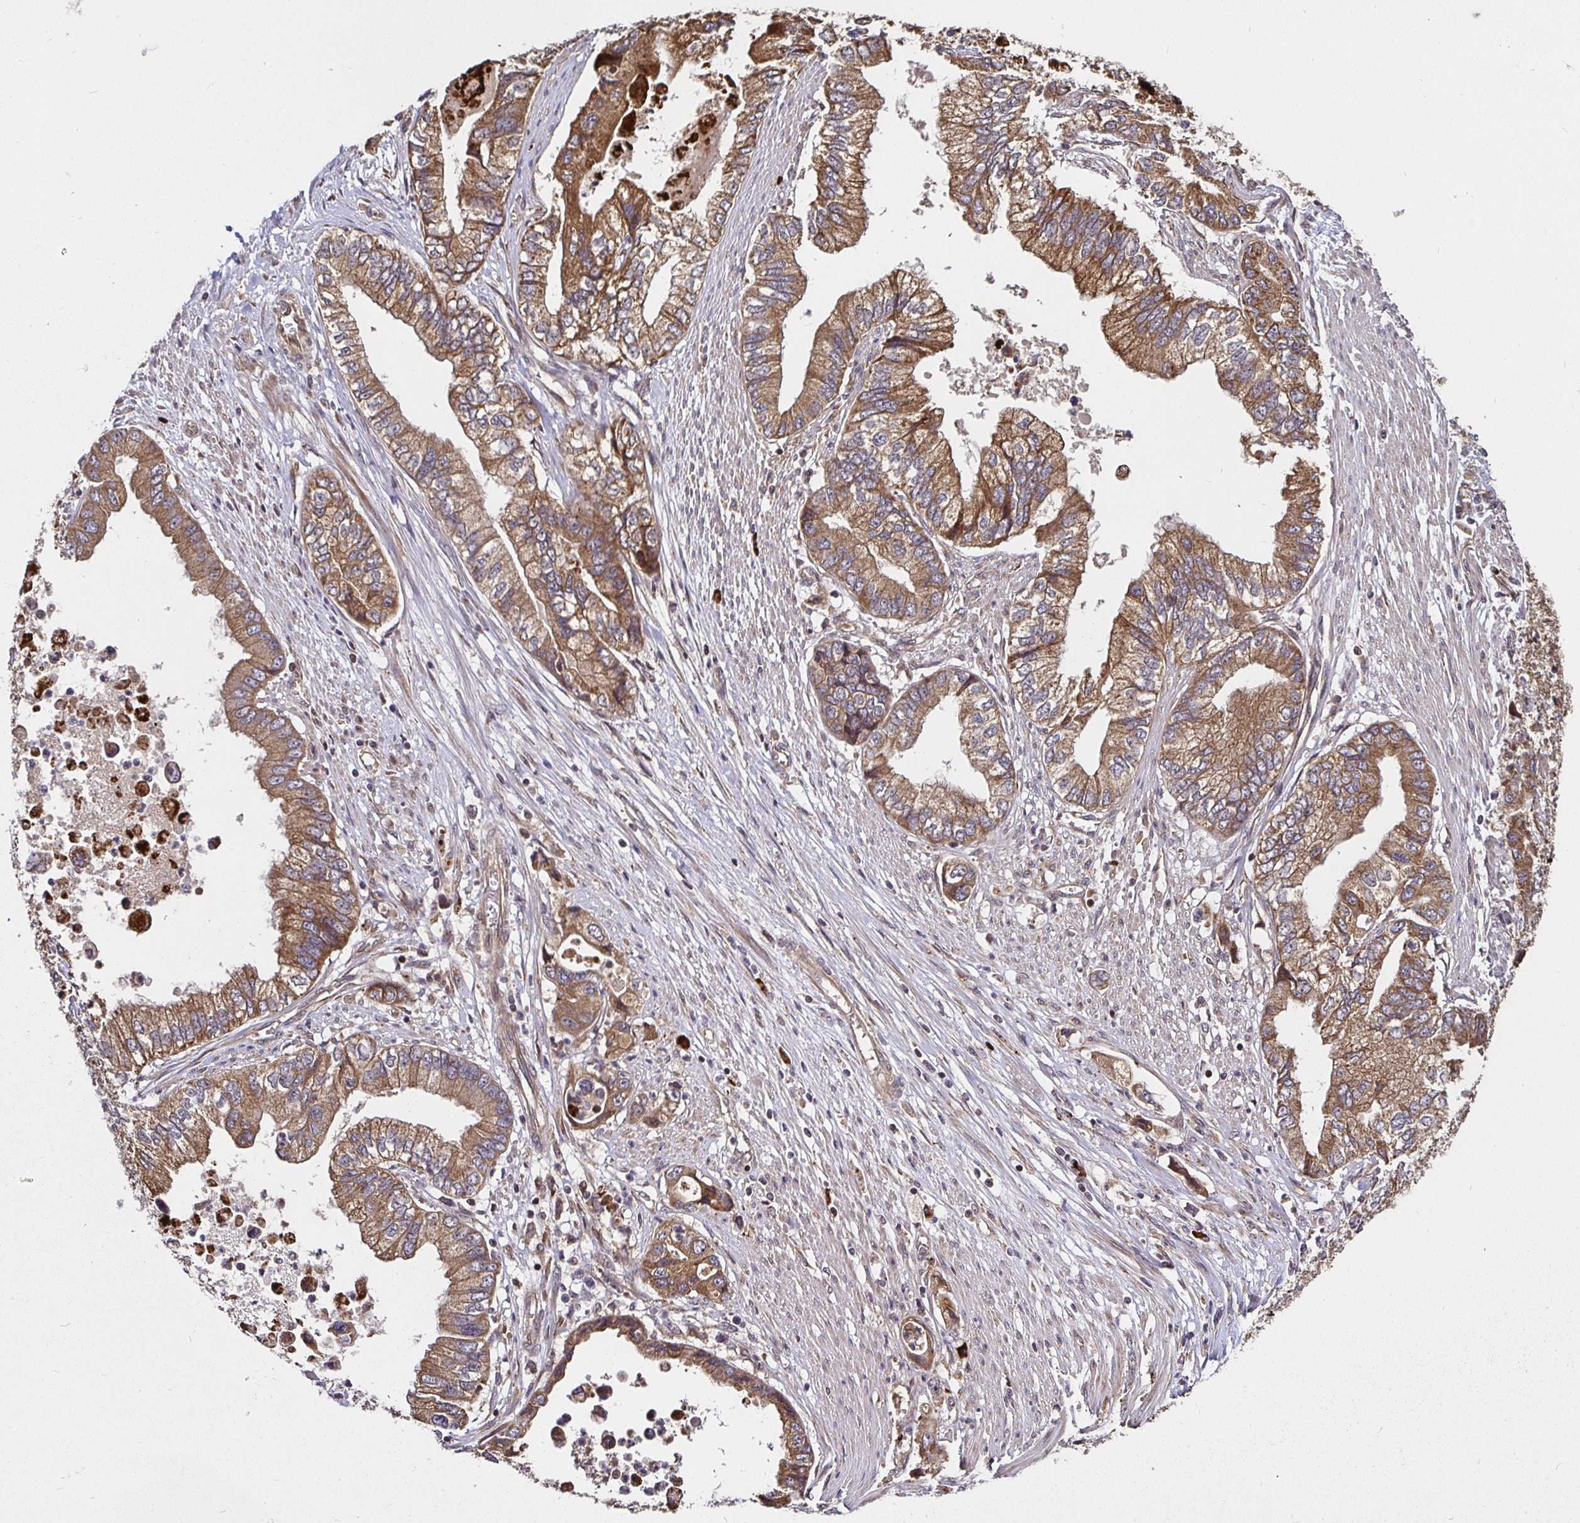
{"staining": {"intensity": "moderate", "quantity": ">75%", "location": "cytoplasmic/membranous"}, "tissue": "stomach cancer", "cell_type": "Tumor cells", "image_type": "cancer", "snomed": [{"axis": "morphology", "description": "Adenocarcinoma, NOS"}, {"axis": "topography", "description": "Pancreas"}, {"axis": "topography", "description": "Stomach, upper"}], "caption": "Approximately >75% of tumor cells in stomach adenocarcinoma demonstrate moderate cytoplasmic/membranous protein positivity as visualized by brown immunohistochemical staining.", "gene": "MLST8", "patient": {"sex": "male", "age": 77}}